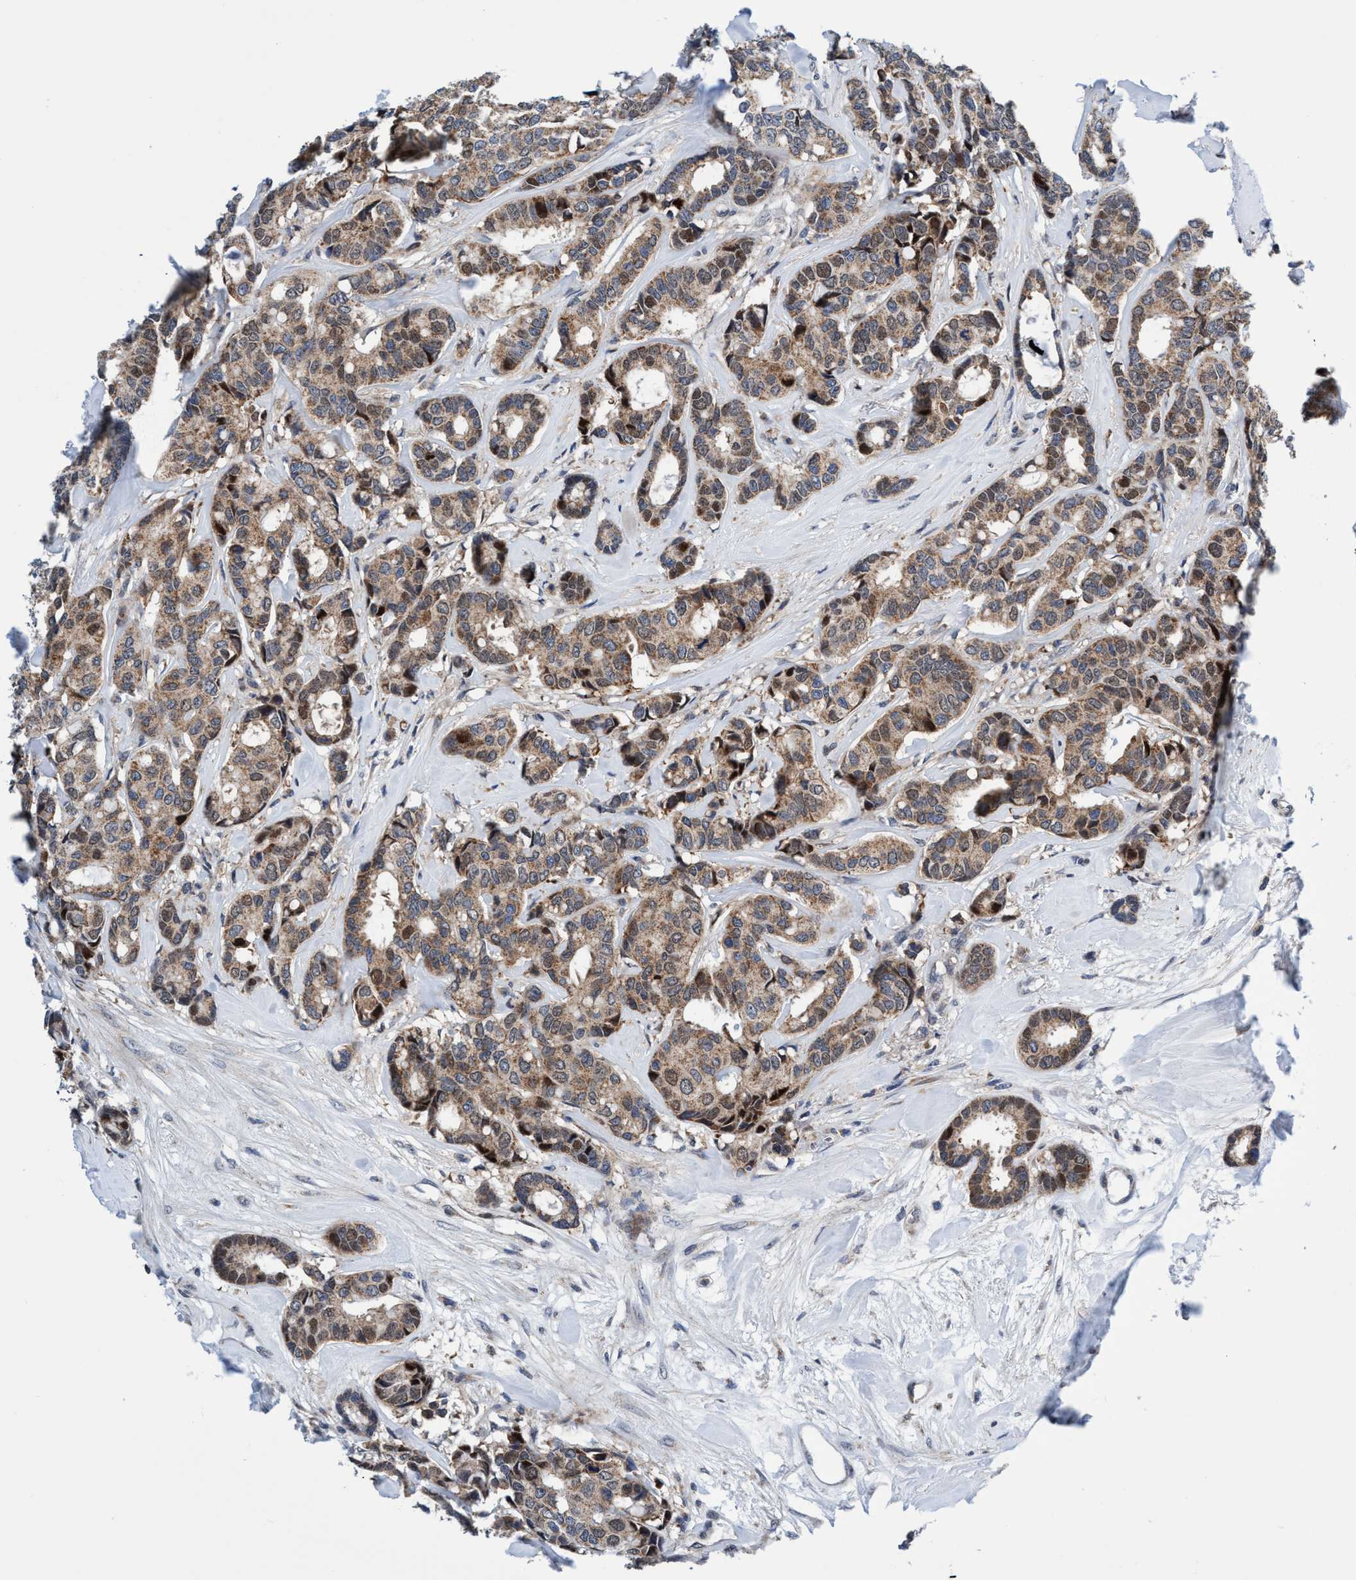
{"staining": {"intensity": "weak", "quantity": ">75%", "location": "cytoplasmic/membranous"}, "tissue": "breast cancer", "cell_type": "Tumor cells", "image_type": "cancer", "snomed": [{"axis": "morphology", "description": "Duct carcinoma"}, {"axis": "topography", "description": "Breast"}], "caption": "Immunohistochemical staining of human invasive ductal carcinoma (breast) demonstrates low levels of weak cytoplasmic/membranous protein expression in about >75% of tumor cells. Nuclei are stained in blue.", "gene": "AGAP2", "patient": {"sex": "female", "age": 87}}